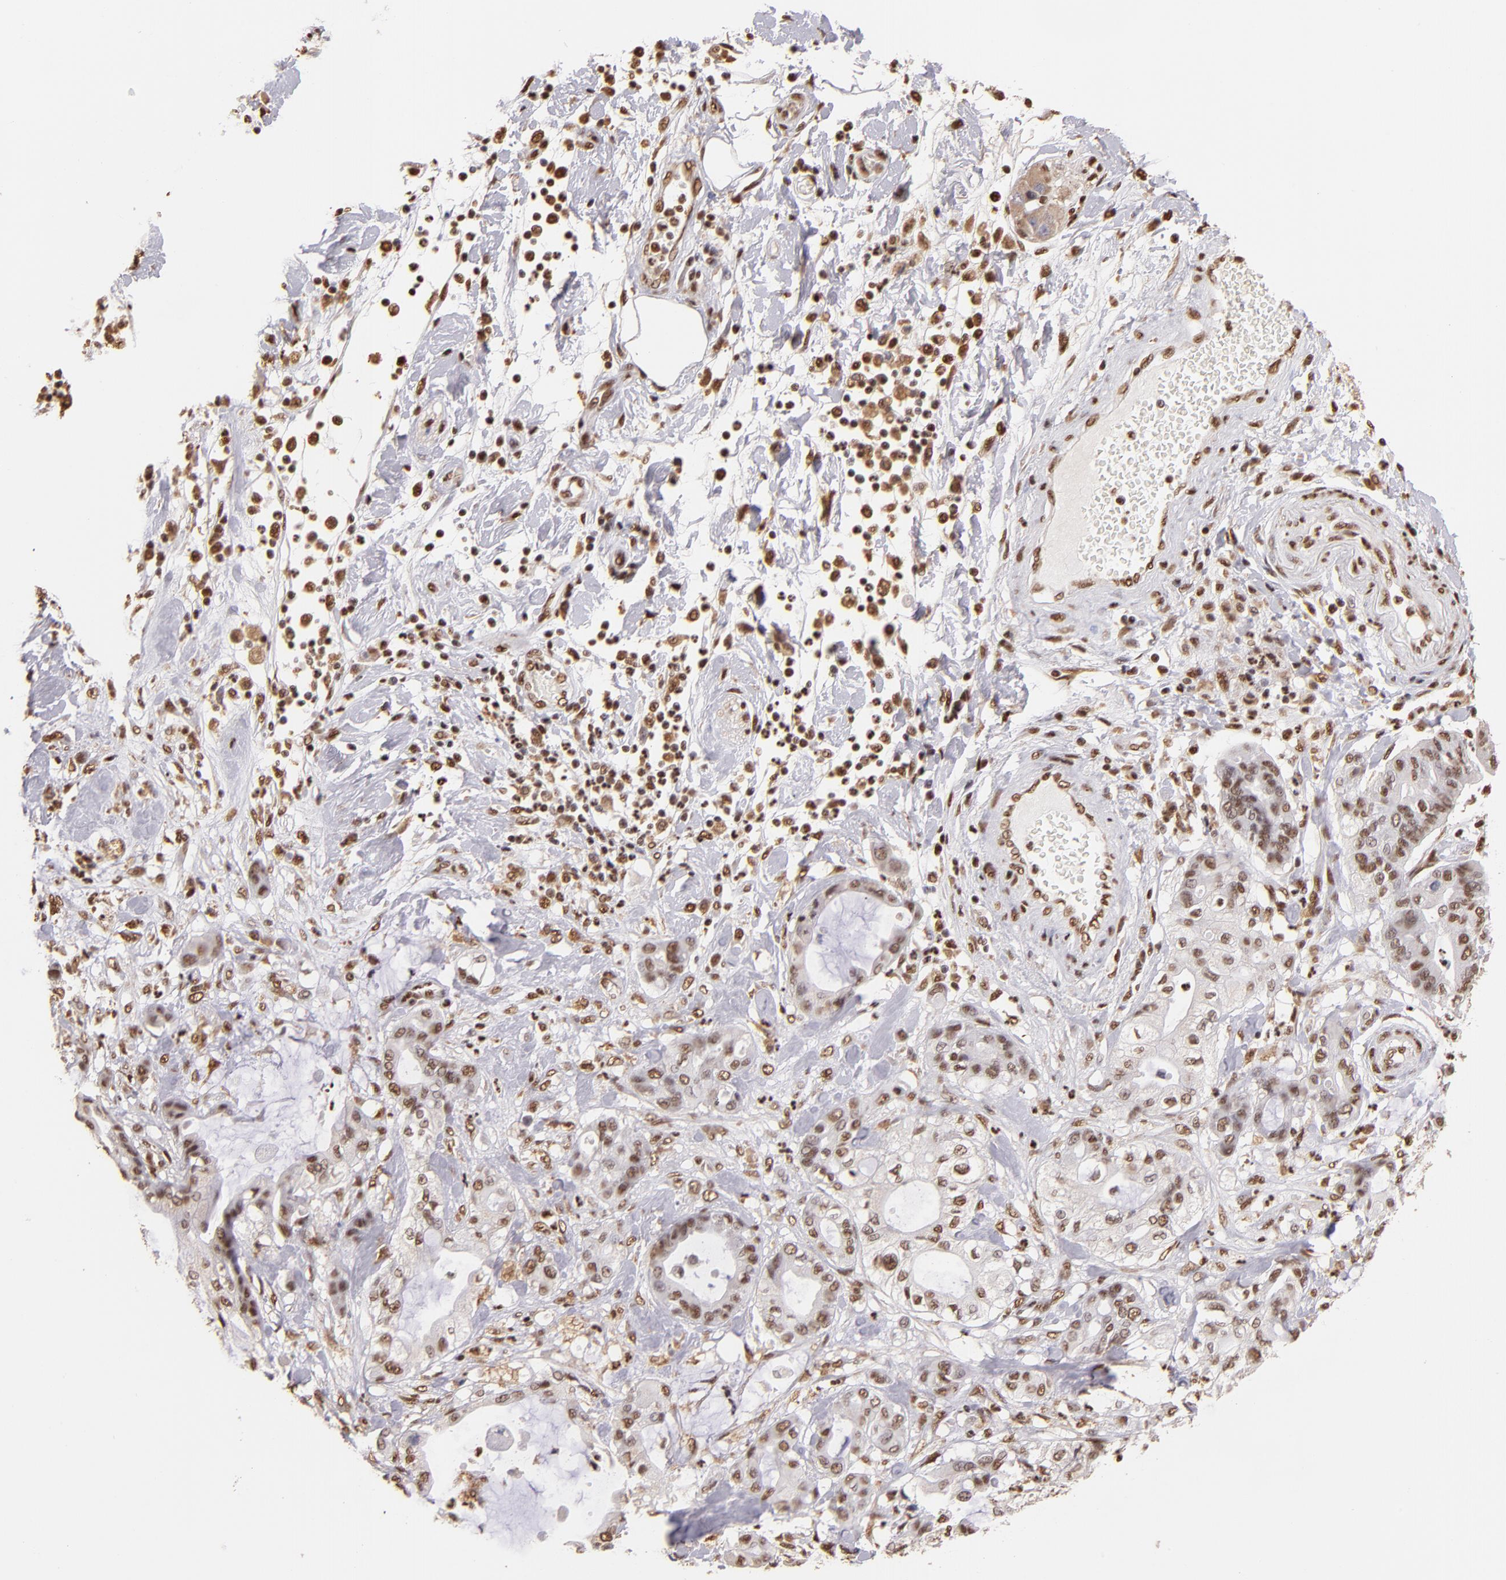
{"staining": {"intensity": "weak", "quantity": ">75%", "location": "nuclear"}, "tissue": "pancreatic cancer", "cell_type": "Tumor cells", "image_type": "cancer", "snomed": [{"axis": "morphology", "description": "Adenocarcinoma, NOS"}, {"axis": "morphology", "description": "Adenocarcinoma, metastatic, NOS"}, {"axis": "topography", "description": "Lymph node"}, {"axis": "topography", "description": "Pancreas"}, {"axis": "topography", "description": "Duodenum"}], "caption": "This histopathology image demonstrates immunohistochemistry (IHC) staining of human pancreatic adenocarcinoma, with low weak nuclear staining in about >75% of tumor cells.", "gene": "SP1", "patient": {"sex": "female", "age": 64}}